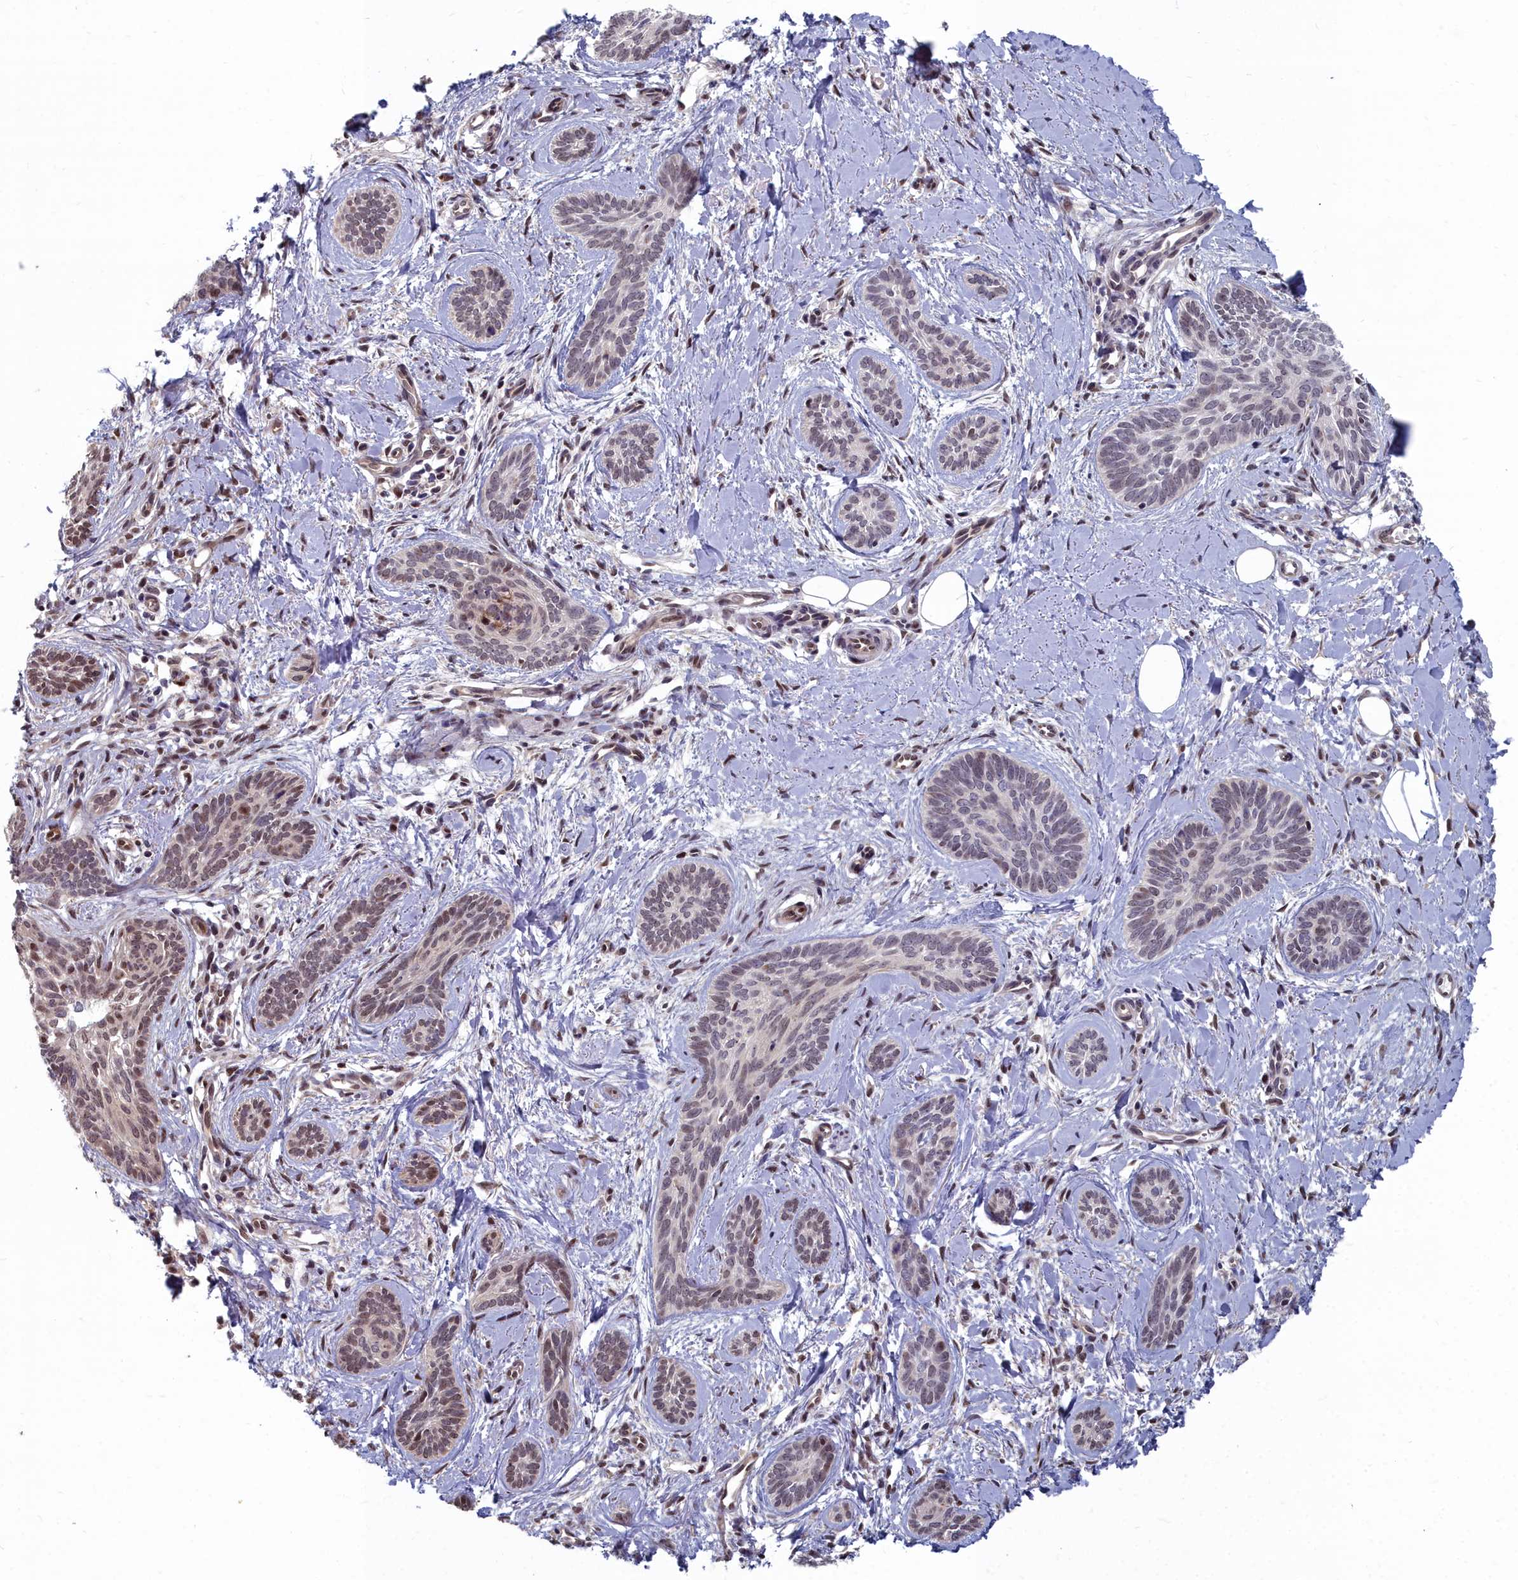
{"staining": {"intensity": "moderate", "quantity": "<25%", "location": "nuclear"}, "tissue": "skin cancer", "cell_type": "Tumor cells", "image_type": "cancer", "snomed": [{"axis": "morphology", "description": "Basal cell carcinoma"}, {"axis": "topography", "description": "Skin"}], "caption": "Basal cell carcinoma (skin) stained for a protein (brown) demonstrates moderate nuclear positive positivity in approximately <25% of tumor cells.", "gene": "RPS27A", "patient": {"sex": "female", "age": 81}}